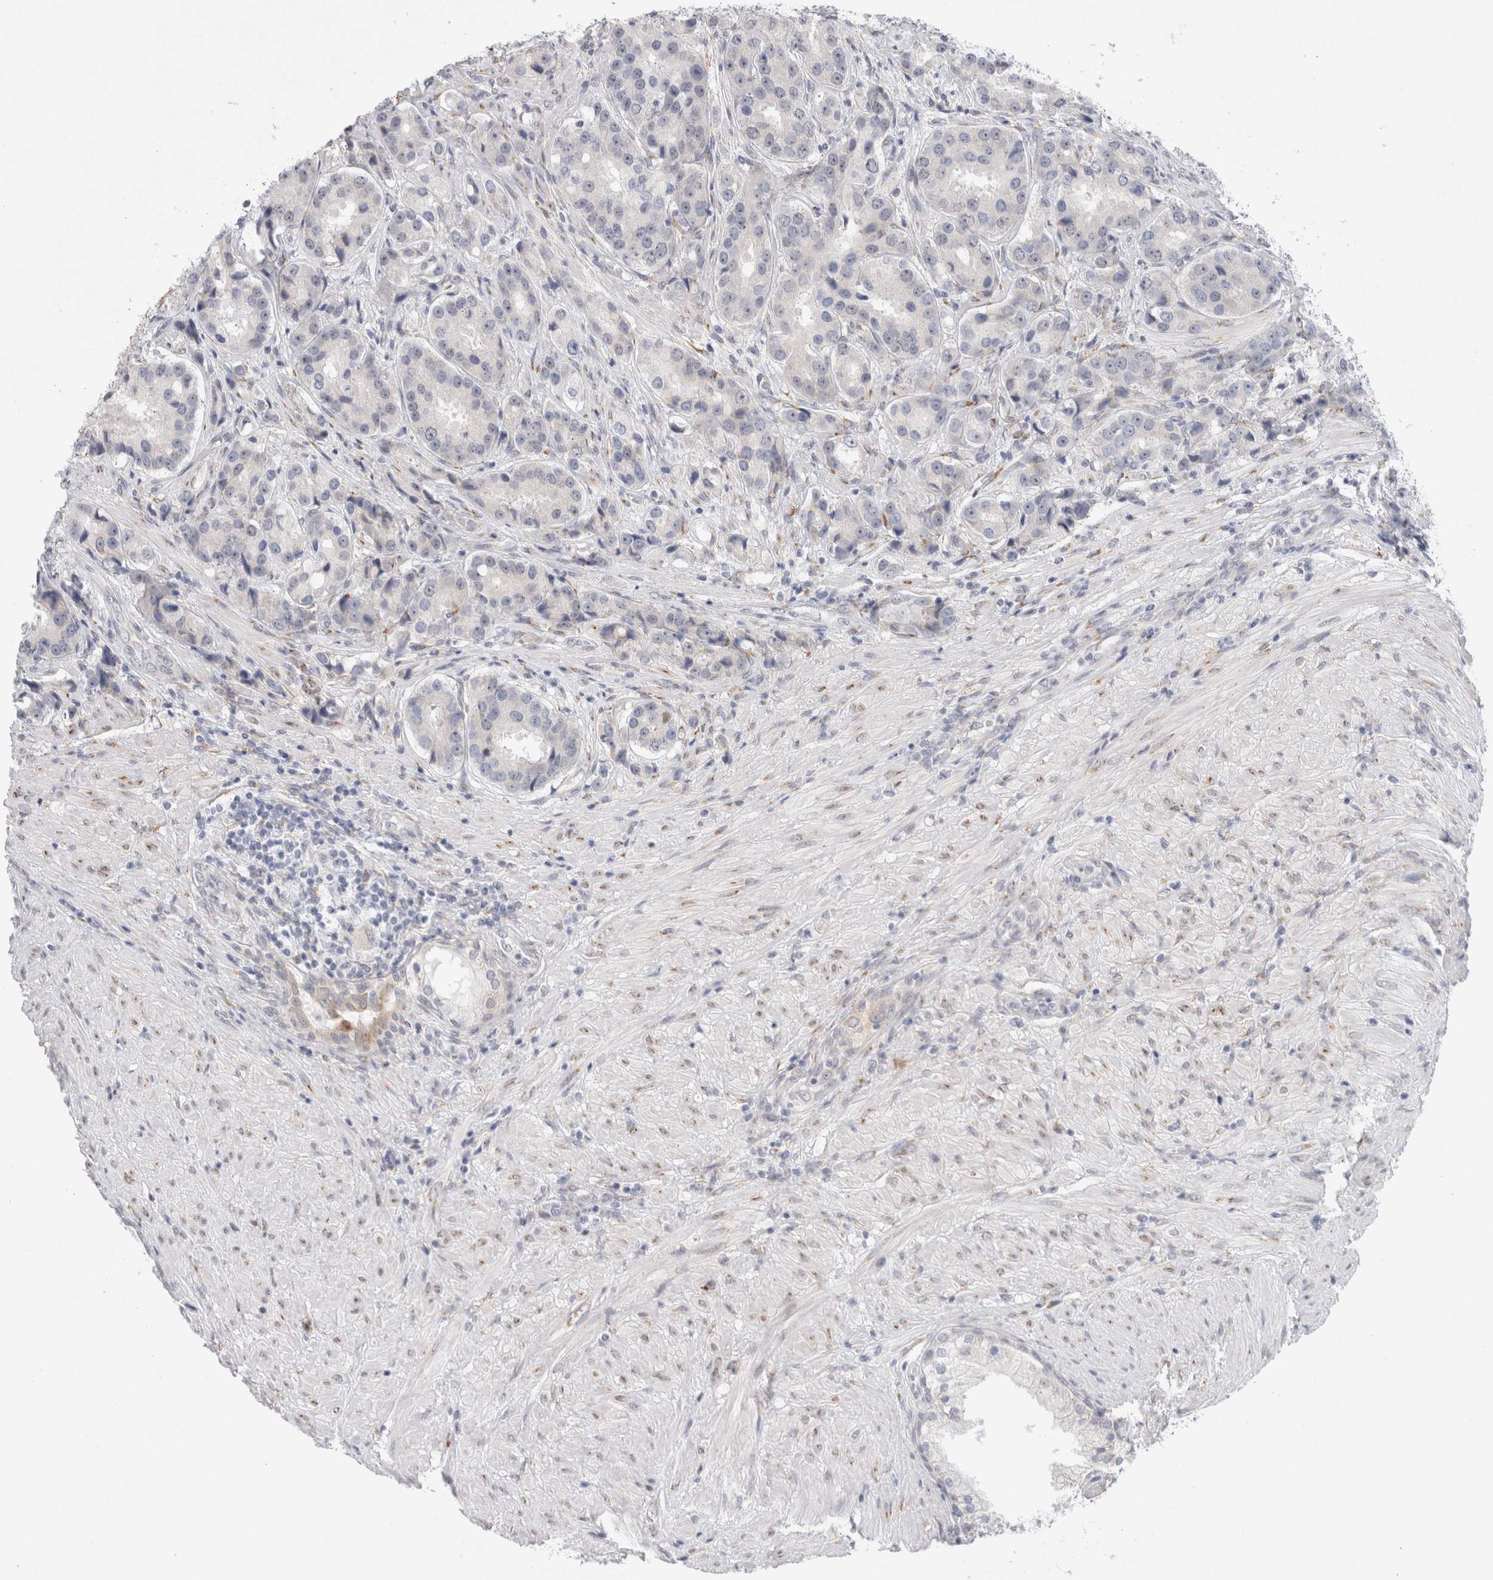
{"staining": {"intensity": "negative", "quantity": "none", "location": "none"}, "tissue": "prostate cancer", "cell_type": "Tumor cells", "image_type": "cancer", "snomed": [{"axis": "morphology", "description": "Adenocarcinoma, High grade"}, {"axis": "topography", "description": "Prostate"}], "caption": "An immunohistochemistry micrograph of prostate cancer (adenocarcinoma (high-grade)) is shown. There is no staining in tumor cells of prostate cancer (adenocarcinoma (high-grade)).", "gene": "TRMT1L", "patient": {"sex": "male", "age": 60}}